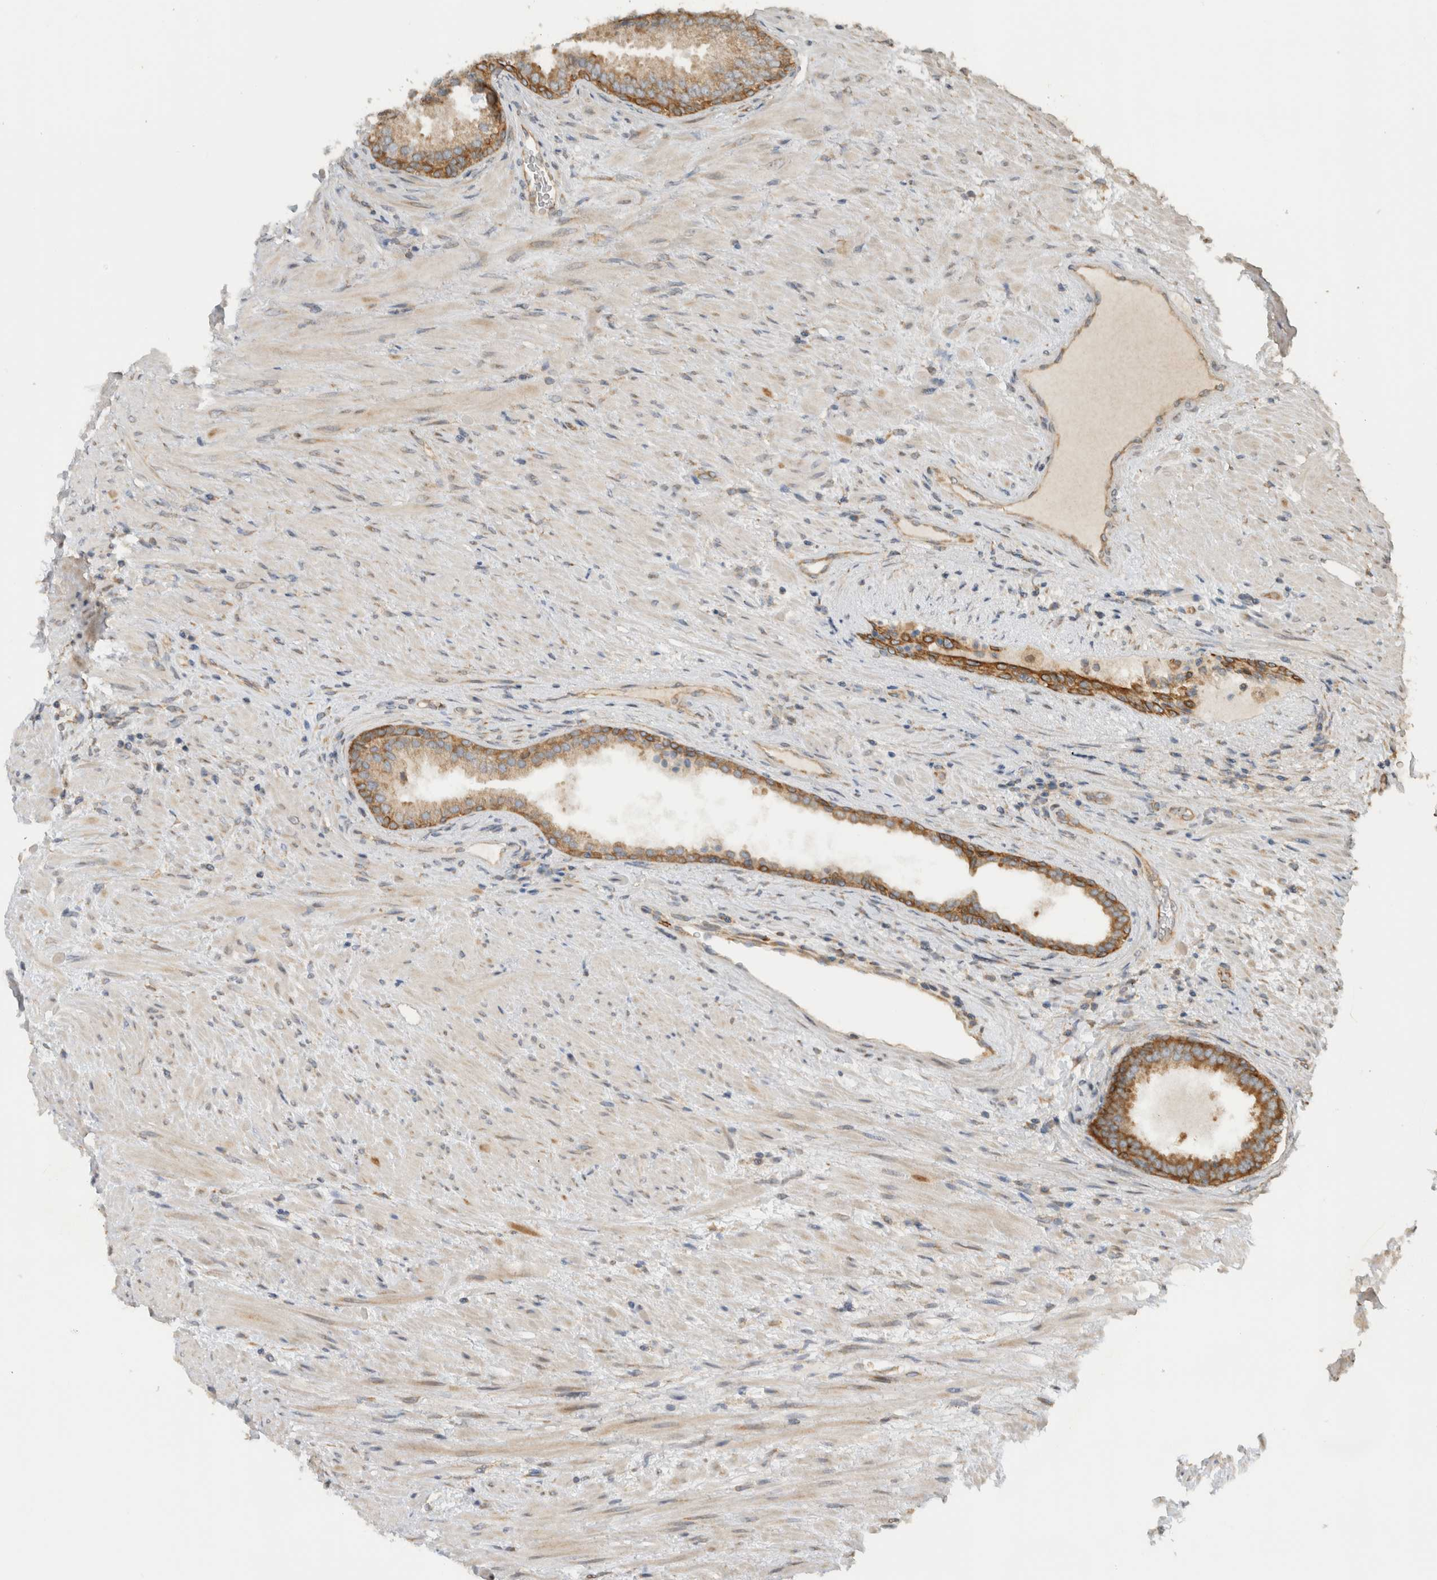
{"staining": {"intensity": "moderate", "quantity": ">75%", "location": "cytoplasmic/membranous"}, "tissue": "prostate", "cell_type": "Glandular cells", "image_type": "normal", "snomed": [{"axis": "morphology", "description": "Normal tissue, NOS"}, {"axis": "topography", "description": "Prostate"}], "caption": "Immunohistochemistry (IHC) image of unremarkable prostate: human prostate stained using immunohistochemistry exhibits medium levels of moderate protein expression localized specifically in the cytoplasmic/membranous of glandular cells, appearing as a cytoplasmic/membranous brown color.", "gene": "PUM1", "patient": {"sex": "male", "age": 76}}